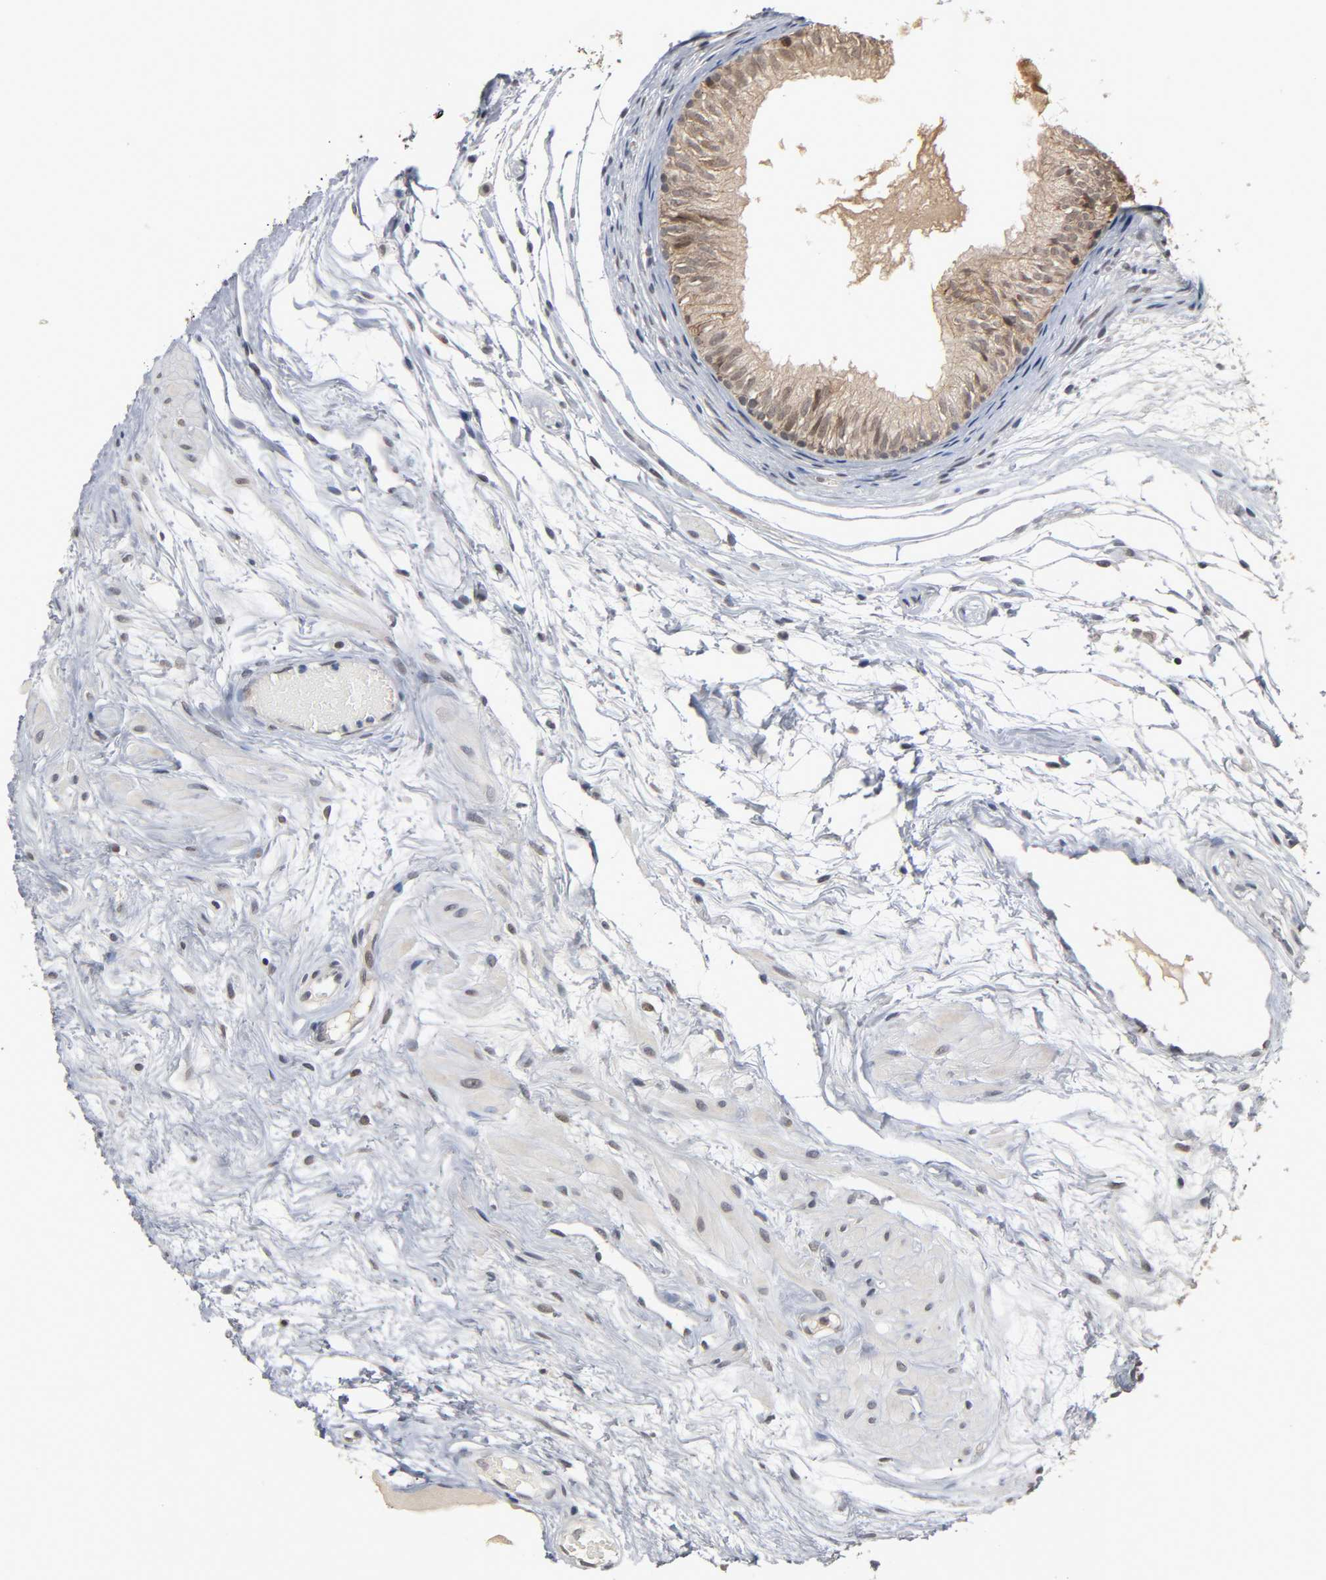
{"staining": {"intensity": "moderate", "quantity": ">75%", "location": "cytoplasmic/membranous"}, "tissue": "epididymis", "cell_type": "Glandular cells", "image_type": "normal", "snomed": [{"axis": "morphology", "description": "Normal tissue, NOS"}, {"axis": "morphology", "description": "Atrophy, NOS"}, {"axis": "topography", "description": "Testis"}, {"axis": "topography", "description": "Epididymis"}], "caption": "Protein staining of normal epididymis reveals moderate cytoplasmic/membranous staining in approximately >75% of glandular cells.", "gene": "HTR1E", "patient": {"sex": "male", "age": 18}}